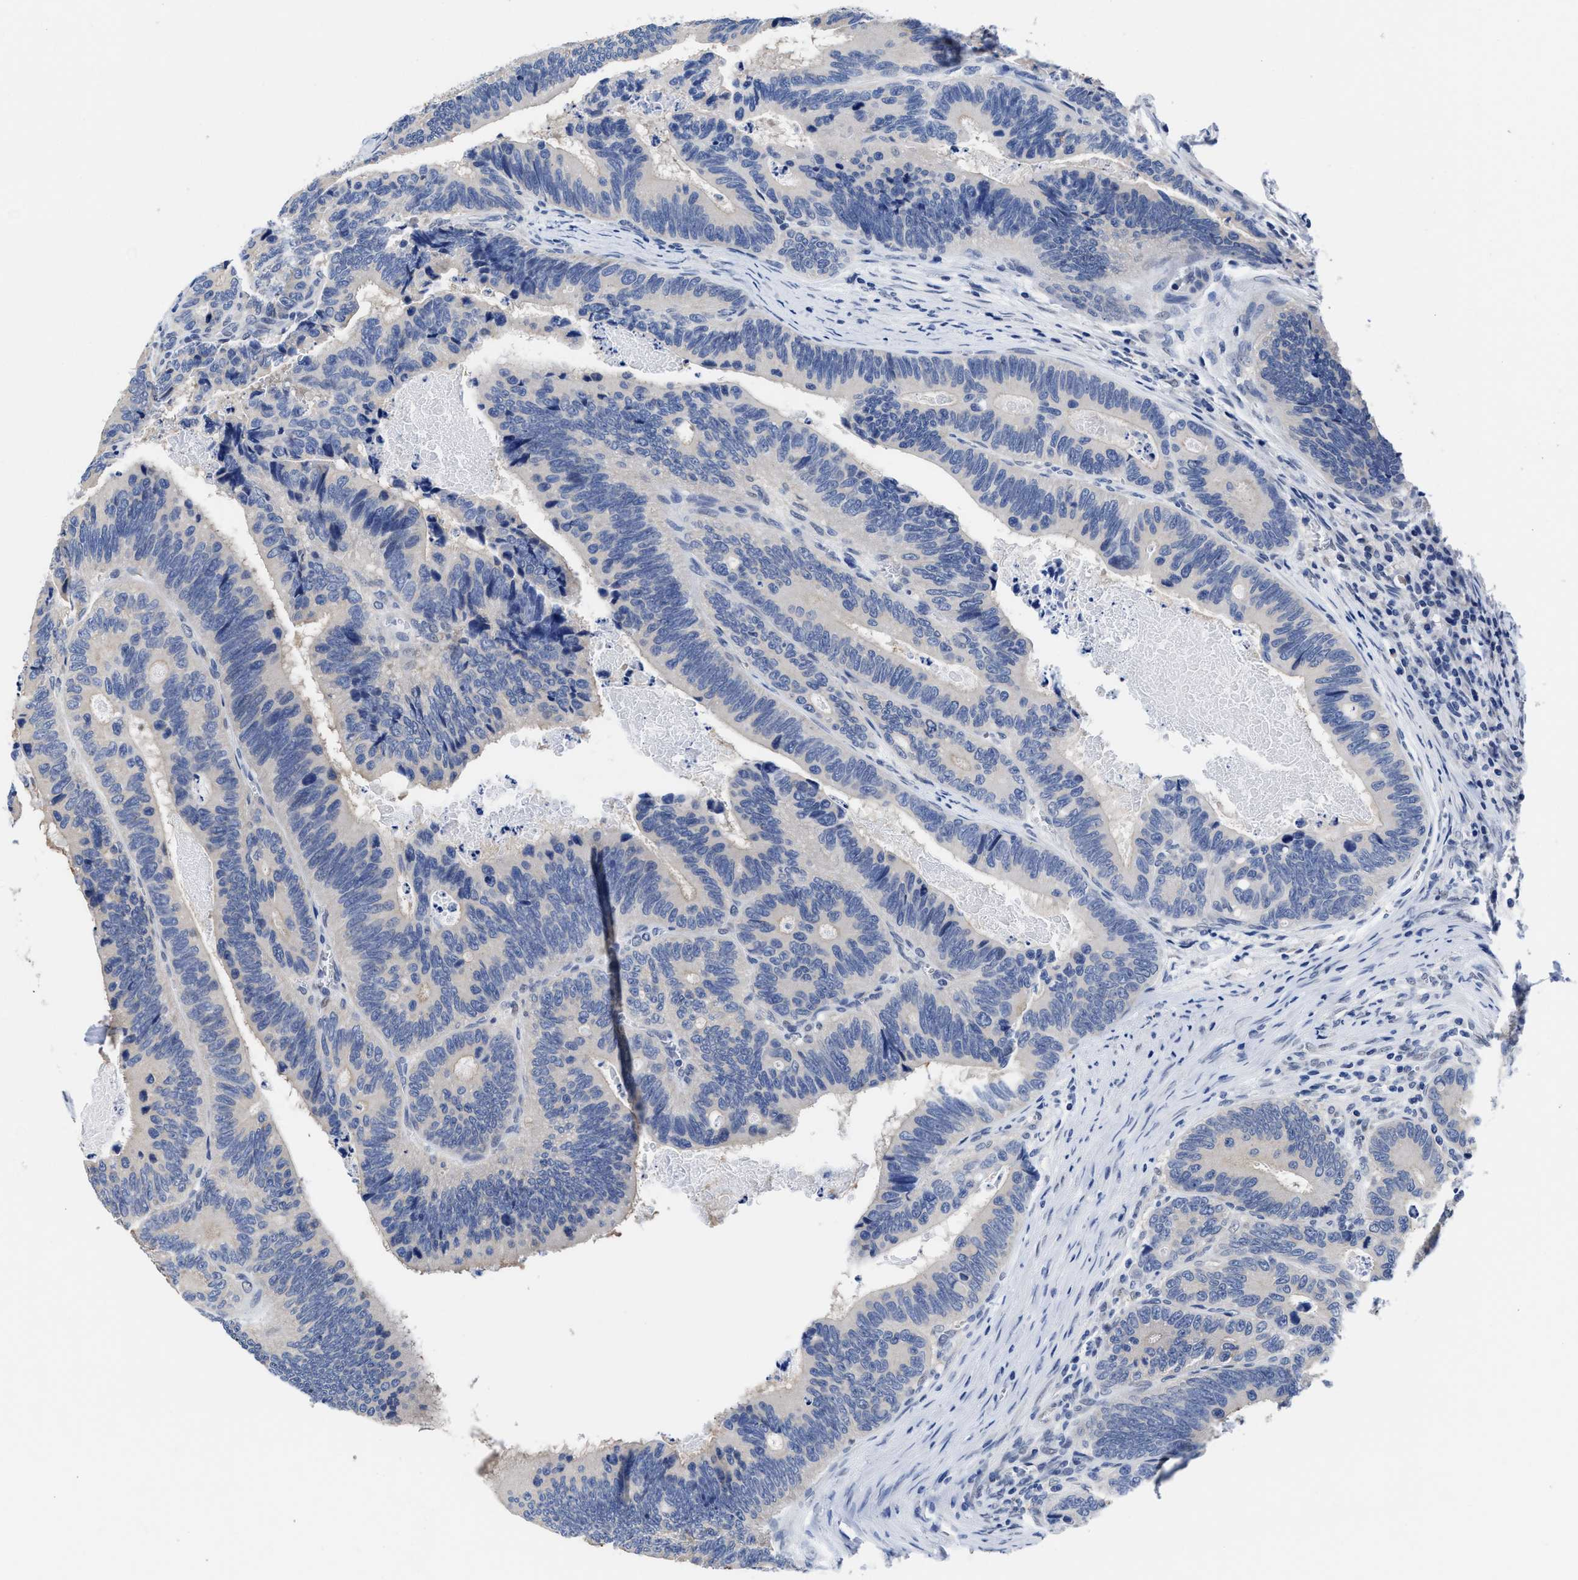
{"staining": {"intensity": "negative", "quantity": "none", "location": "none"}, "tissue": "colorectal cancer", "cell_type": "Tumor cells", "image_type": "cancer", "snomed": [{"axis": "morphology", "description": "Inflammation, NOS"}, {"axis": "morphology", "description": "Adenocarcinoma, NOS"}, {"axis": "topography", "description": "Colon"}], "caption": "Immunohistochemistry (IHC) of human adenocarcinoma (colorectal) shows no positivity in tumor cells. (DAB (3,3'-diaminobenzidine) immunohistochemistry visualized using brightfield microscopy, high magnification).", "gene": "HOOK1", "patient": {"sex": "male", "age": 72}}